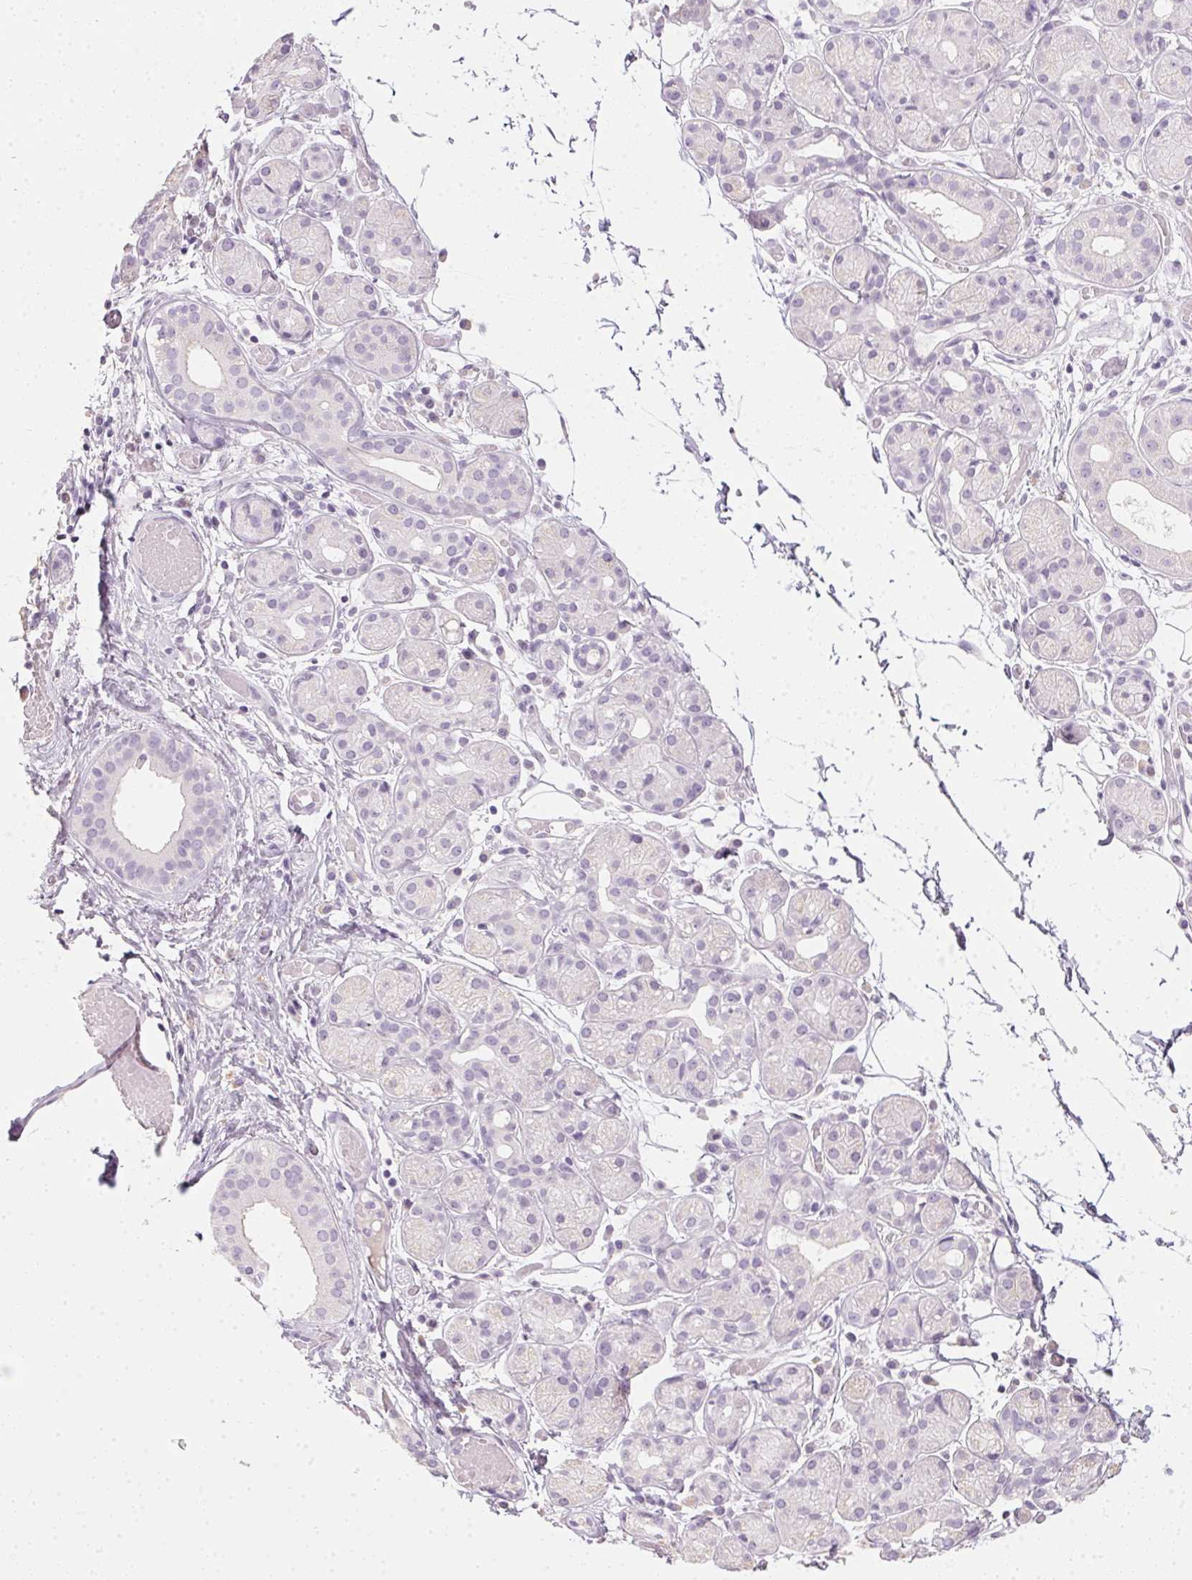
{"staining": {"intensity": "negative", "quantity": "none", "location": "none"}, "tissue": "salivary gland", "cell_type": "Glandular cells", "image_type": "normal", "snomed": [{"axis": "morphology", "description": "Normal tissue, NOS"}, {"axis": "topography", "description": "Salivary gland"}, {"axis": "topography", "description": "Peripheral nerve tissue"}], "caption": "High power microscopy photomicrograph of an IHC photomicrograph of unremarkable salivary gland, revealing no significant expression in glandular cells. (DAB (3,3'-diaminobenzidine) immunohistochemistry (IHC) with hematoxylin counter stain).", "gene": "TMEM72", "patient": {"sex": "male", "age": 71}}